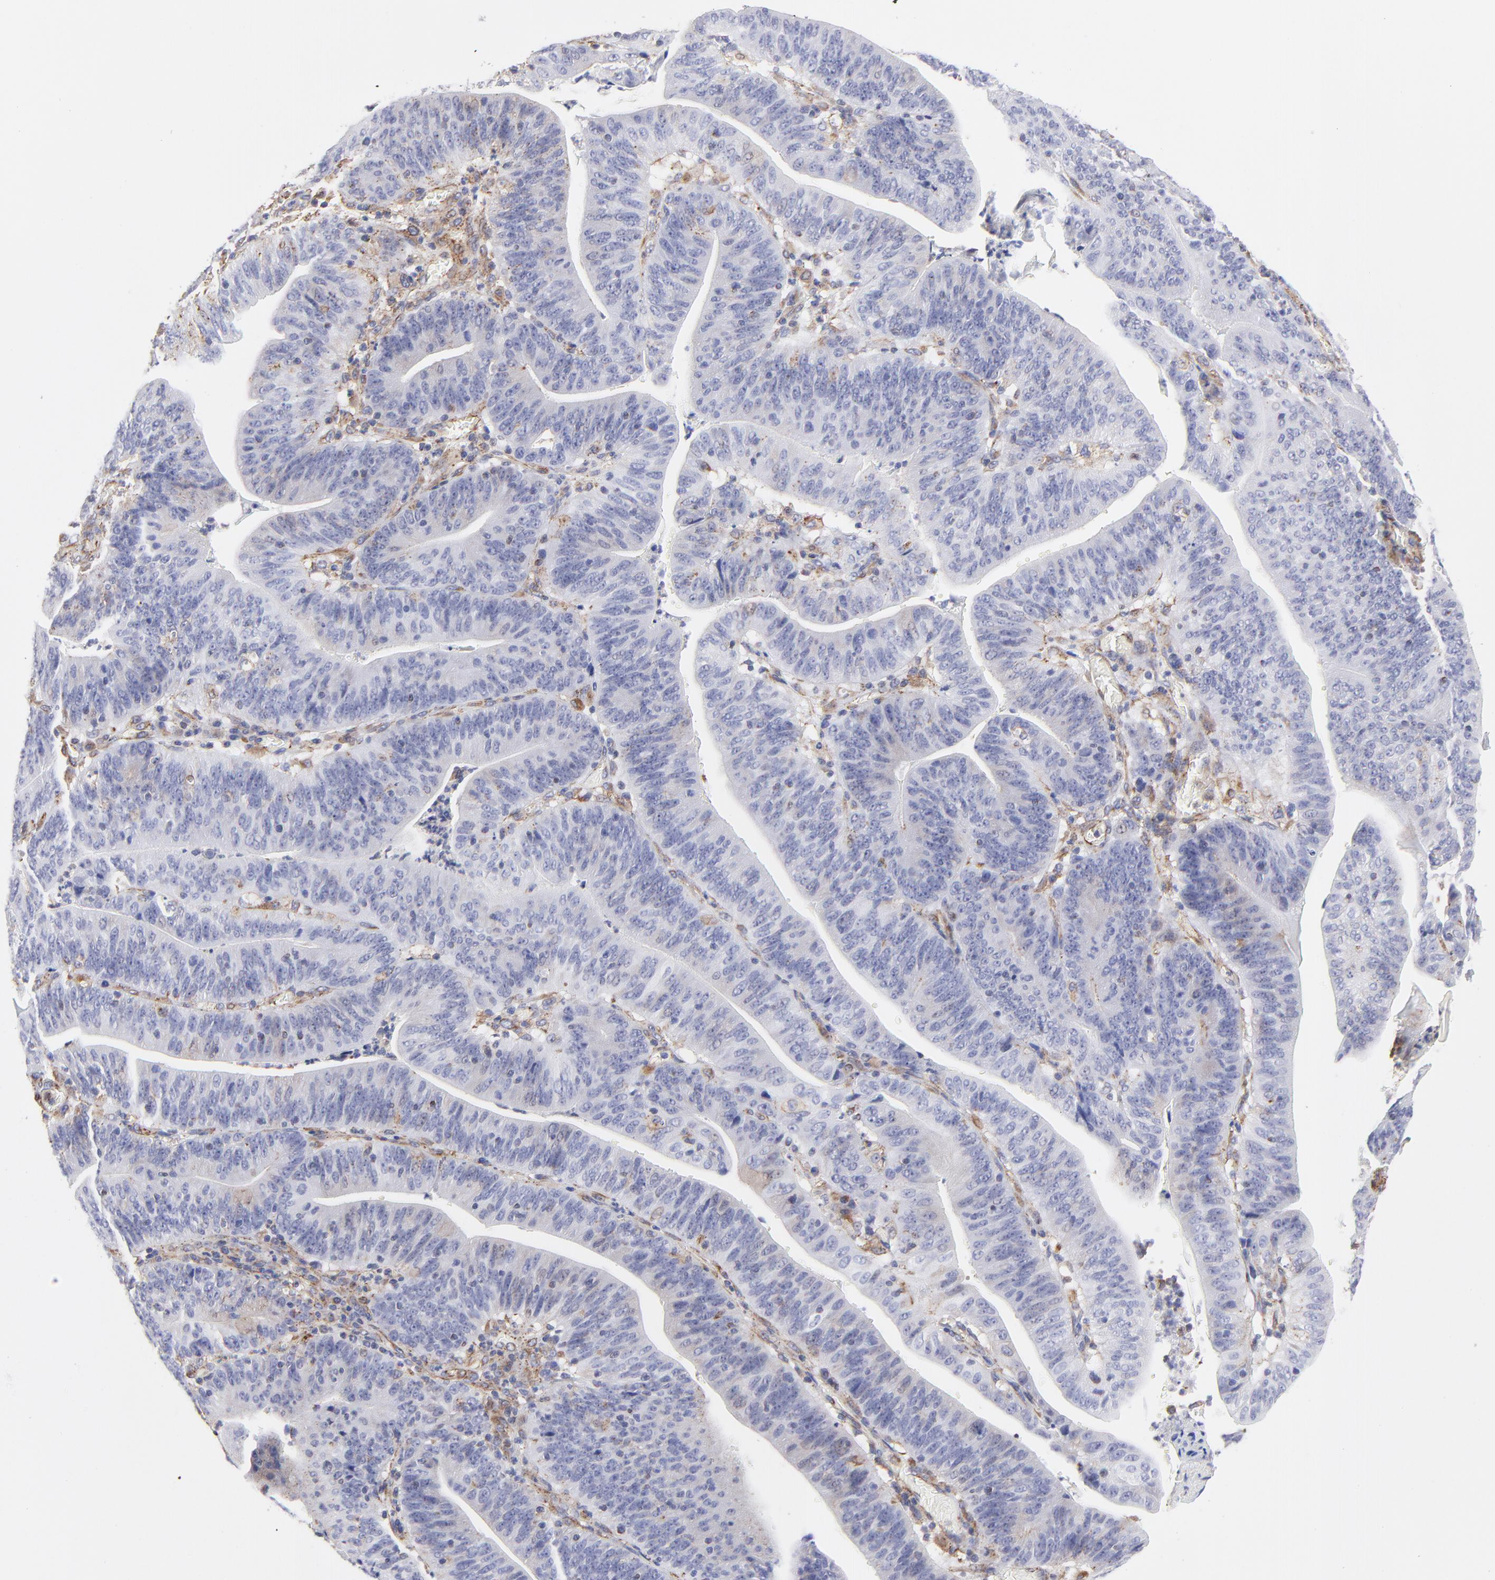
{"staining": {"intensity": "weak", "quantity": "25%-75%", "location": "cytoplasmic/membranous"}, "tissue": "stomach cancer", "cell_type": "Tumor cells", "image_type": "cancer", "snomed": [{"axis": "morphology", "description": "Adenocarcinoma, NOS"}, {"axis": "topography", "description": "Stomach, lower"}], "caption": "Tumor cells exhibit weak cytoplasmic/membranous positivity in approximately 25%-75% of cells in stomach cancer. (Brightfield microscopy of DAB IHC at high magnification).", "gene": "COX8C", "patient": {"sex": "female", "age": 86}}